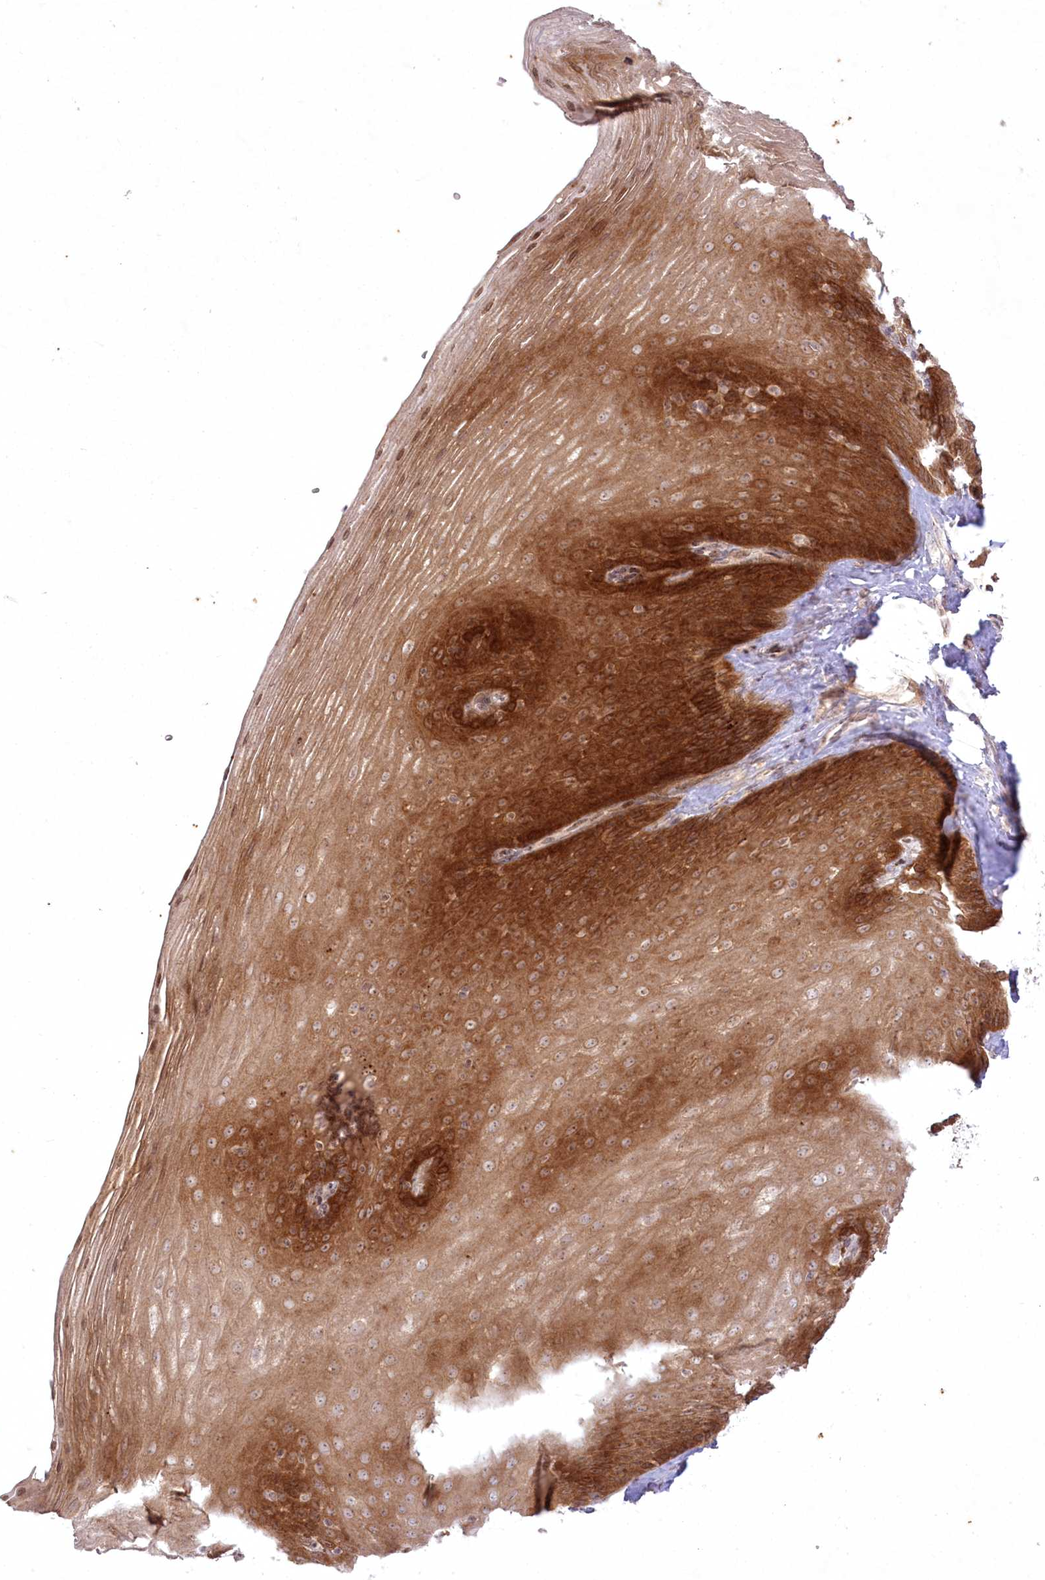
{"staining": {"intensity": "strong", "quantity": "25%-75%", "location": "cytoplasmic/membranous"}, "tissue": "esophagus", "cell_type": "Squamous epithelial cells", "image_type": "normal", "snomed": [{"axis": "morphology", "description": "Normal tissue, NOS"}, {"axis": "topography", "description": "Esophagus"}], "caption": "IHC image of normal esophagus stained for a protein (brown), which demonstrates high levels of strong cytoplasmic/membranous expression in approximately 25%-75% of squamous epithelial cells.", "gene": "SH2D3A", "patient": {"sex": "female", "age": 66}}